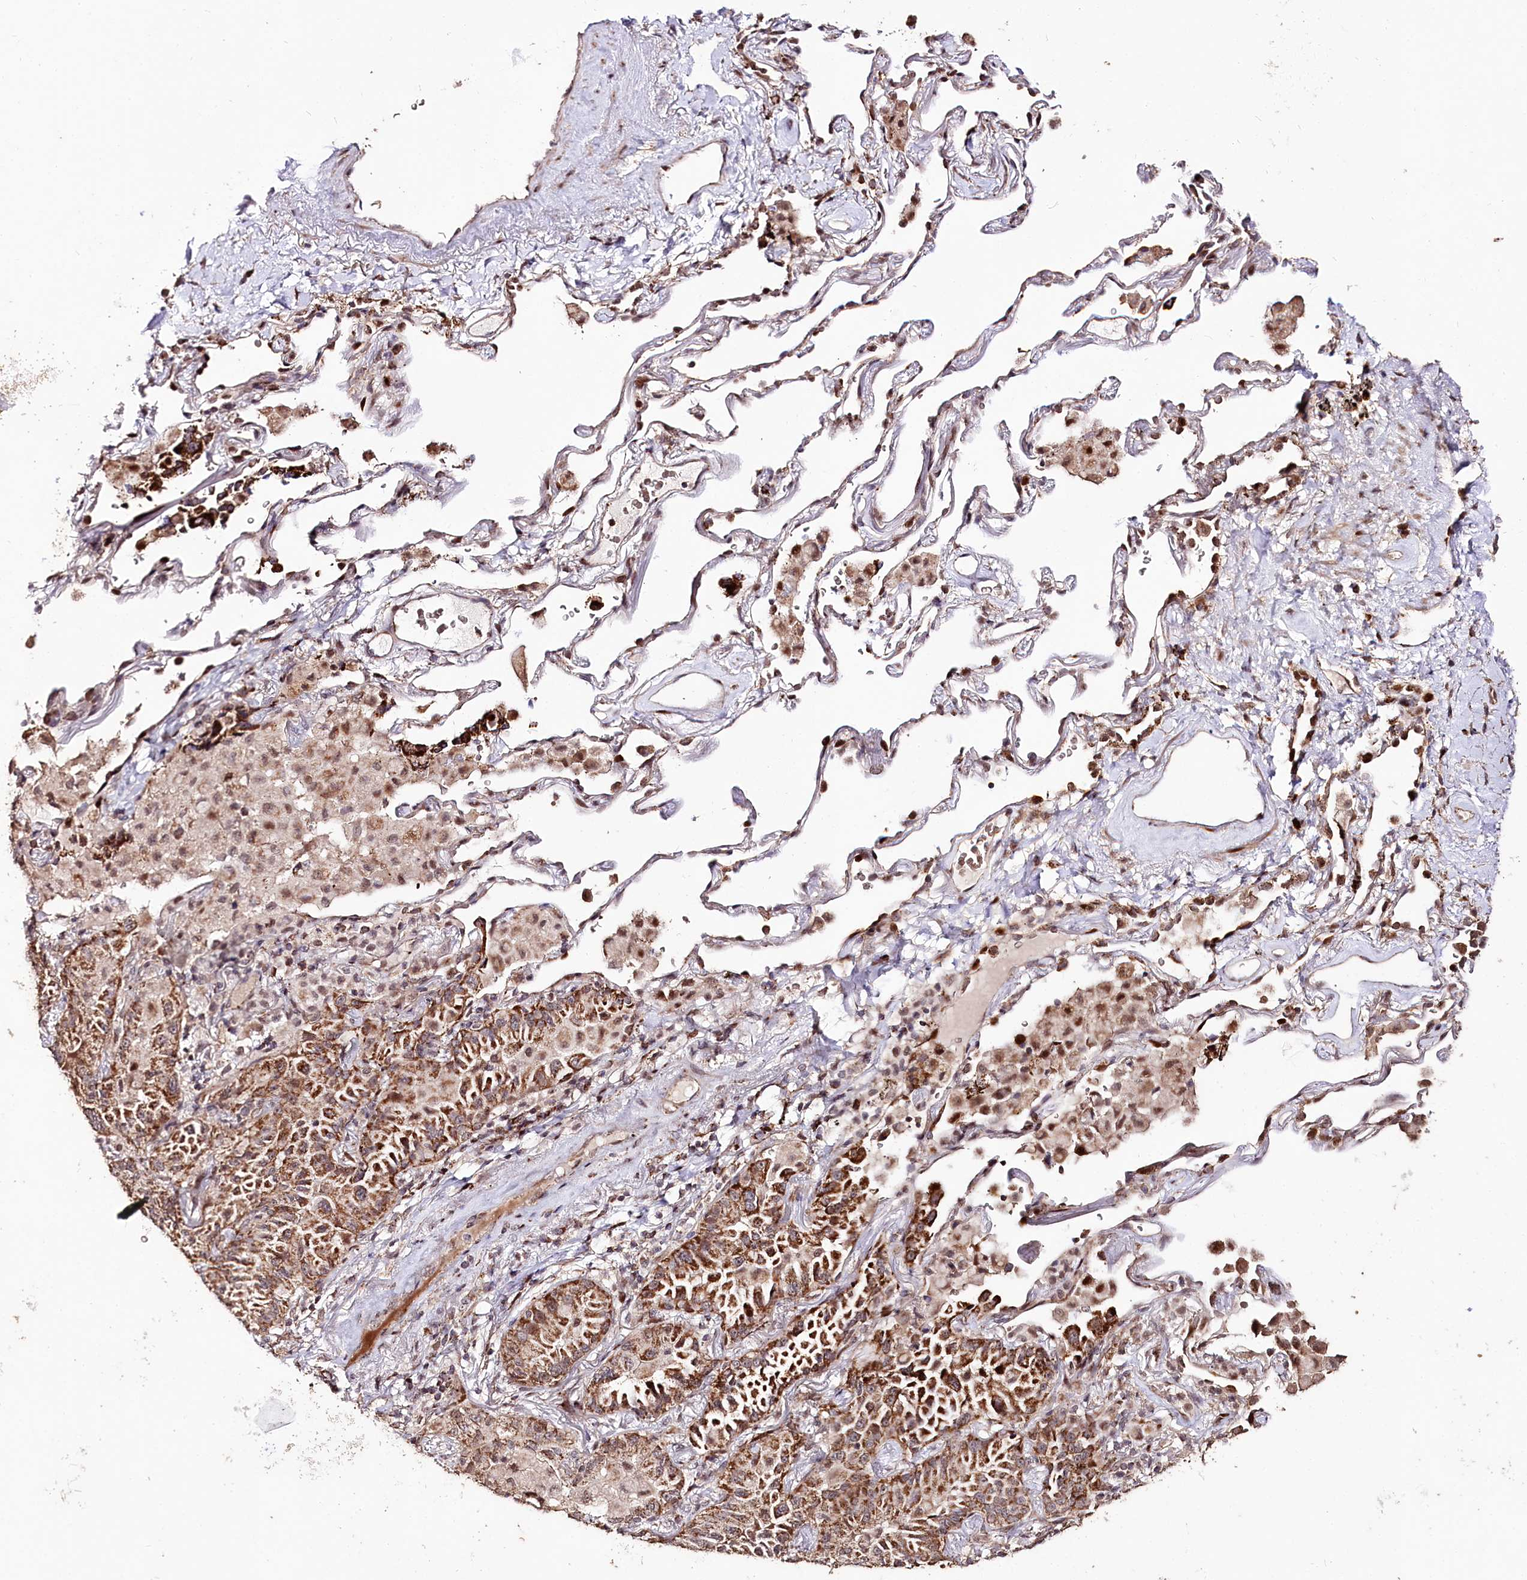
{"staining": {"intensity": "moderate", "quantity": ">75%", "location": "cytoplasmic/membranous"}, "tissue": "lung cancer", "cell_type": "Tumor cells", "image_type": "cancer", "snomed": [{"axis": "morphology", "description": "Adenocarcinoma, NOS"}, {"axis": "topography", "description": "Lung"}], "caption": "IHC of human lung cancer demonstrates medium levels of moderate cytoplasmic/membranous expression in approximately >75% of tumor cells.", "gene": "CARD19", "patient": {"sex": "female", "age": 69}}